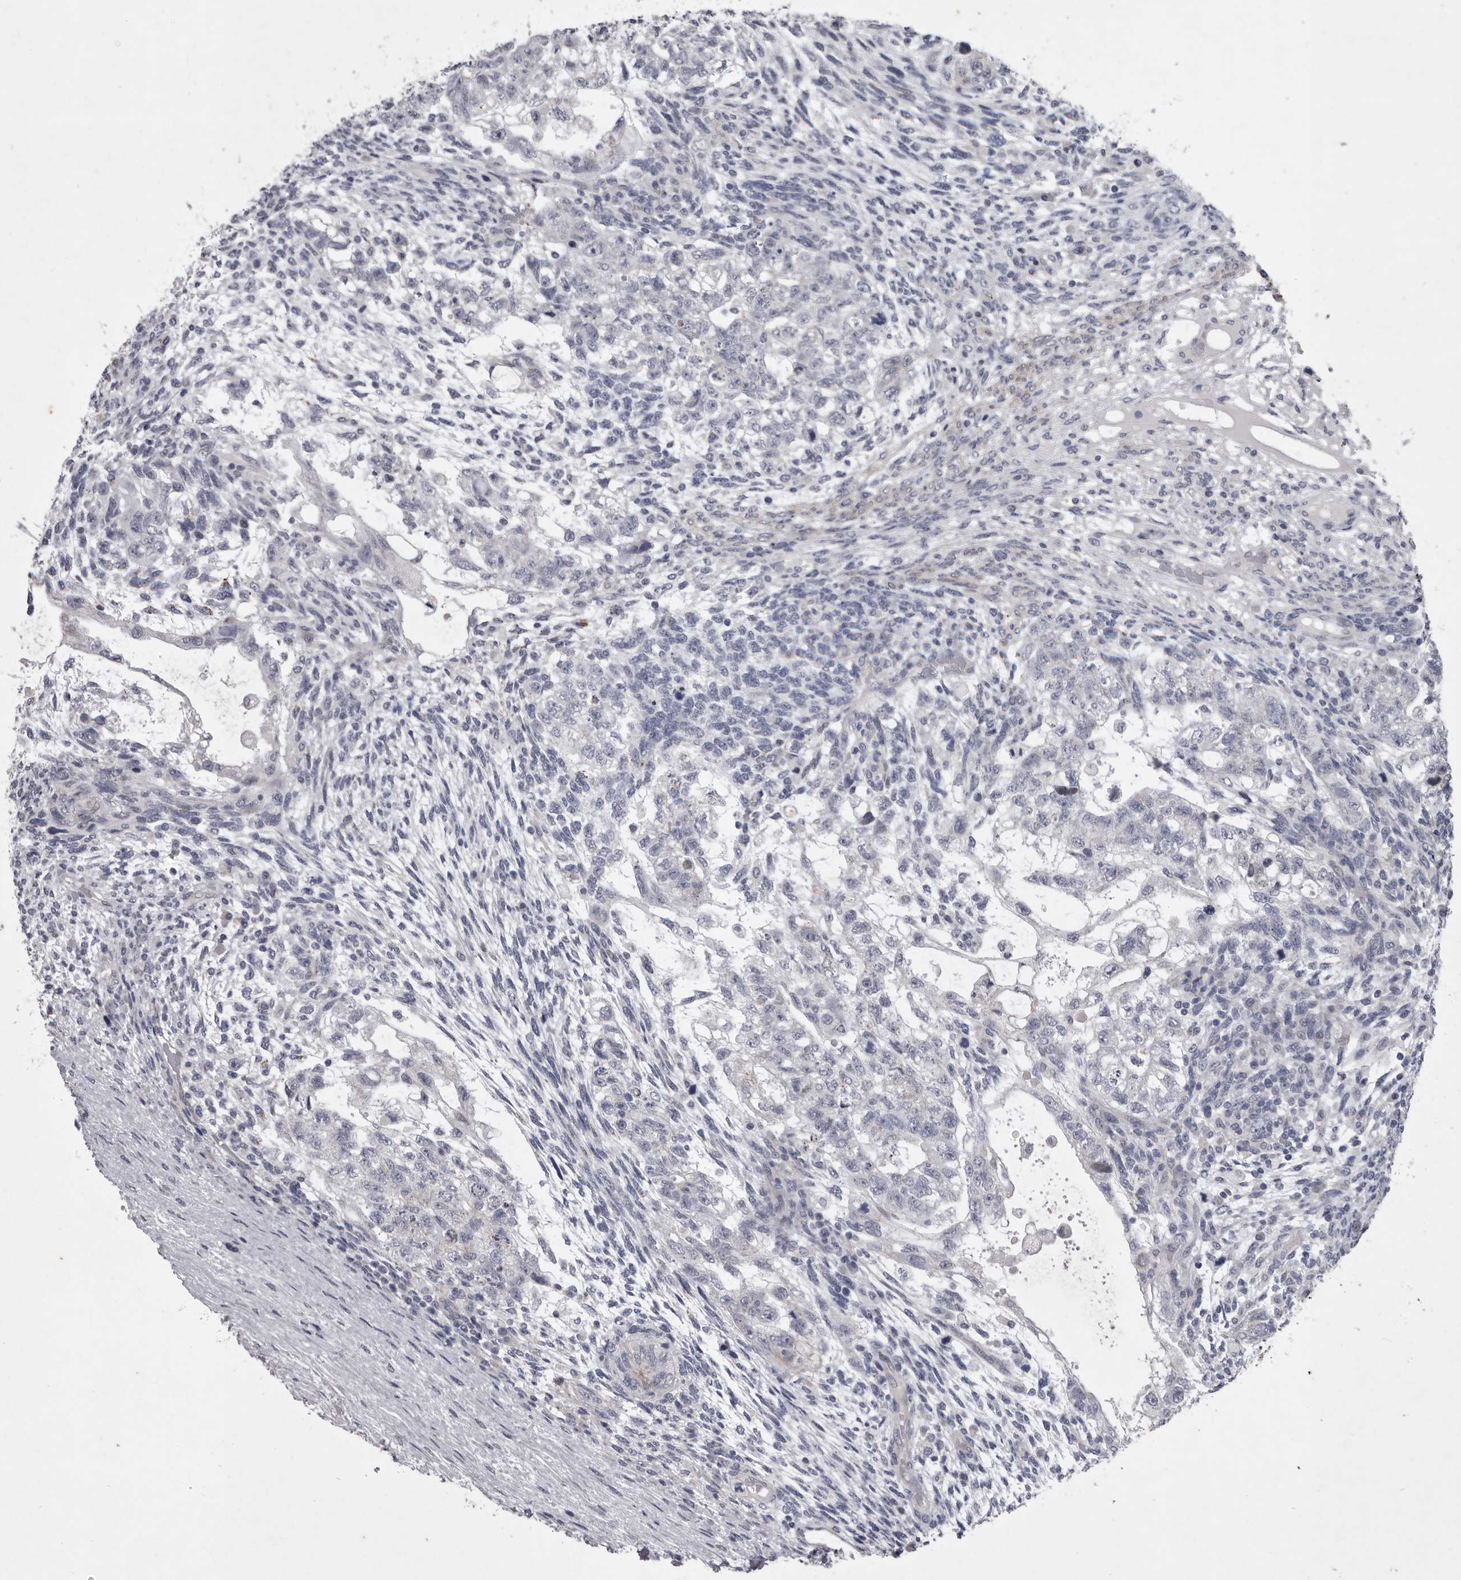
{"staining": {"intensity": "negative", "quantity": "none", "location": "none"}, "tissue": "testis cancer", "cell_type": "Tumor cells", "image_type": "cancer", "snomed": [{"axis": "morphology", "description": "Normal tissue, NOS"}, {"axis": "morphology", "description": "Carcinoma, Embryonal, NOS"}, {"axis": "topography", "description": "Testis"}], "caption": "Image shows no significant protein positivity in tumor cells of testis cancer. Brightfield microscopy of IHC stained with DAB (3,3'-diaminobenzidine) (brown) and hematoxylin (blue), captured at high magnification.", "gene": "NKAIN4", "patient": {"sex": "male", "age": 36}}